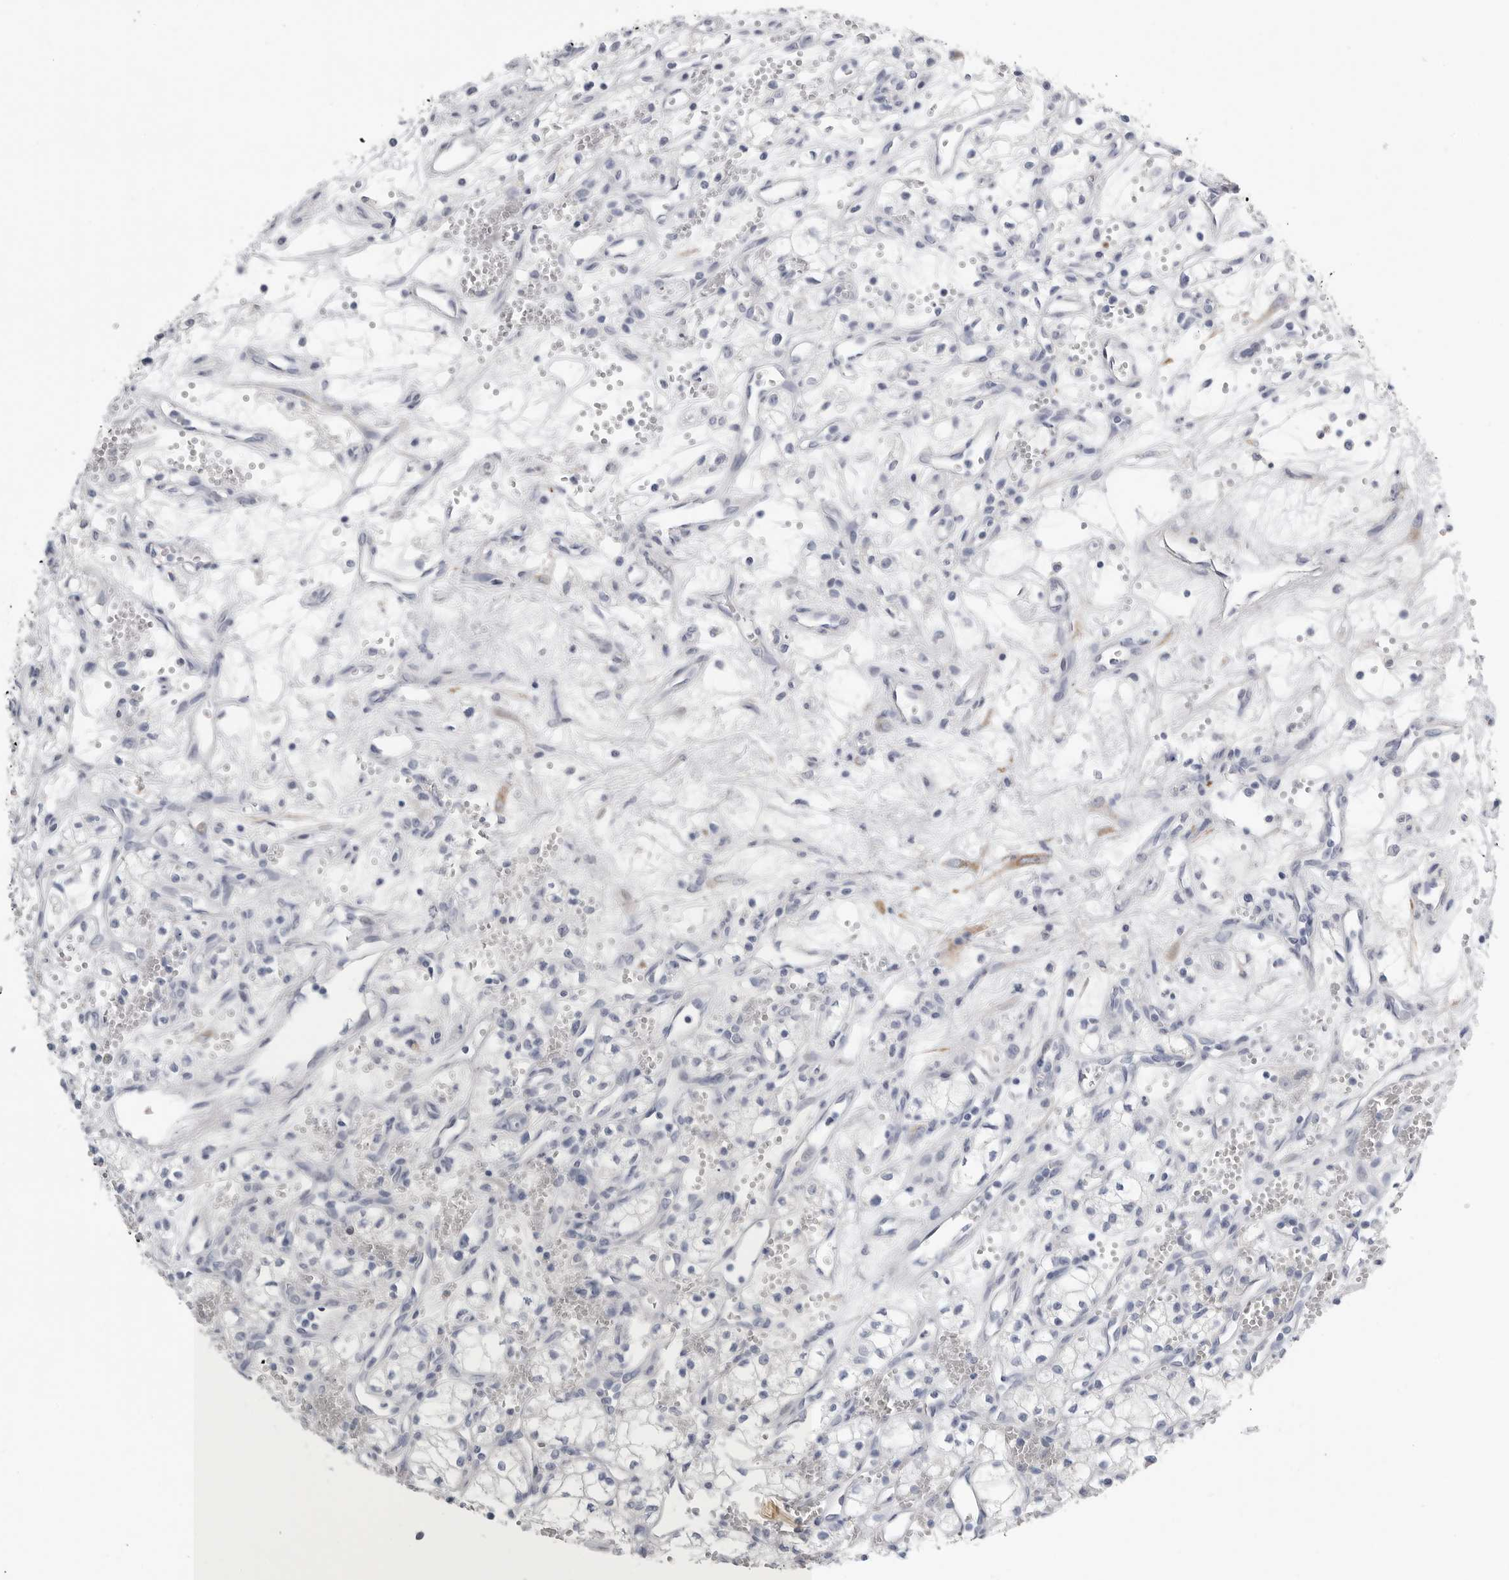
{"staining": {"intensity": "negative", "quantity": "none", "location": "none"}, "tissue": "renal cancer", "cell_type": "Tumor cells", "image_type": "cancer", "snomed": [{"axis": "morphology", "description": "Adenocarcinoma, NOS"}, {"axis": "topography", "description": "Kidney"}], "caption": "A high-resolution photomicrograph shows immunohistochemistry (IHC) staining of renal adenocarcinoma, which demonstrates no significant positivity in tumor cells.", "gene": "TIMP1", "patient": {"sex": "male", "age": 59}}